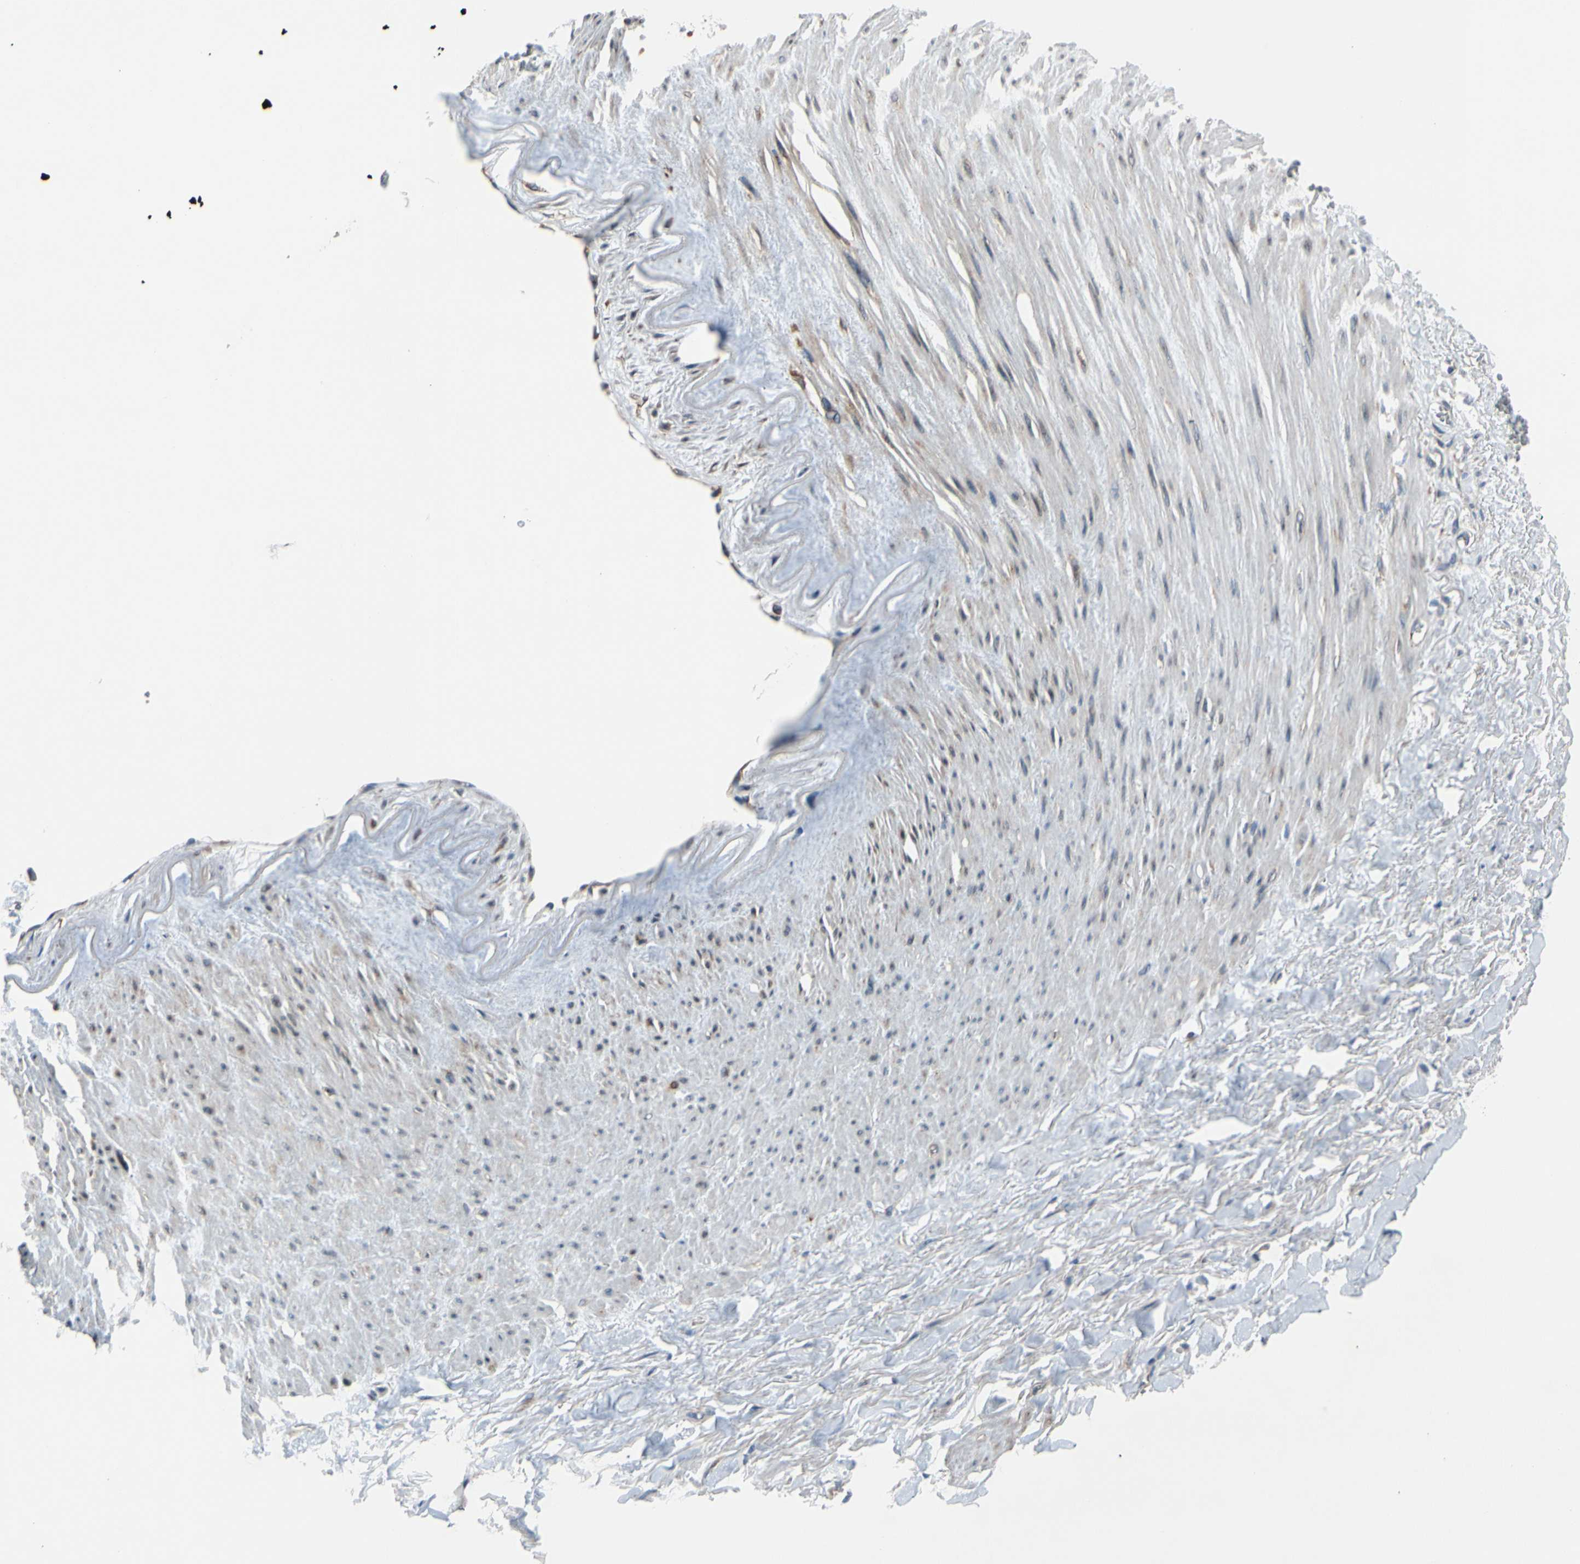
{"staining": {"intensity": "moderate", "quantity": ">75%", "location": "cytoplasmic/membranous"}, "tissue": "soft tissue", "cell_type": "Fibroblasts", "image_type": "normal", "snomed": [{"axis": "morphology", "description": "Normal tissue, NOS"}, {"axis": "topography", "description": "Adipose tissue"}, {"axis": "topography", "description": "Peripheral nerve tissue"}], "caption": "Immunohistochemistry (IHC) (DAB) staining of unremarkable soft tissue demonstrates moderate cytoplasmic/membranous protein staining in about >75% of fibroblasts.", "gene": "CLCC1", "patient": {"sex": "male", "age": 52}}